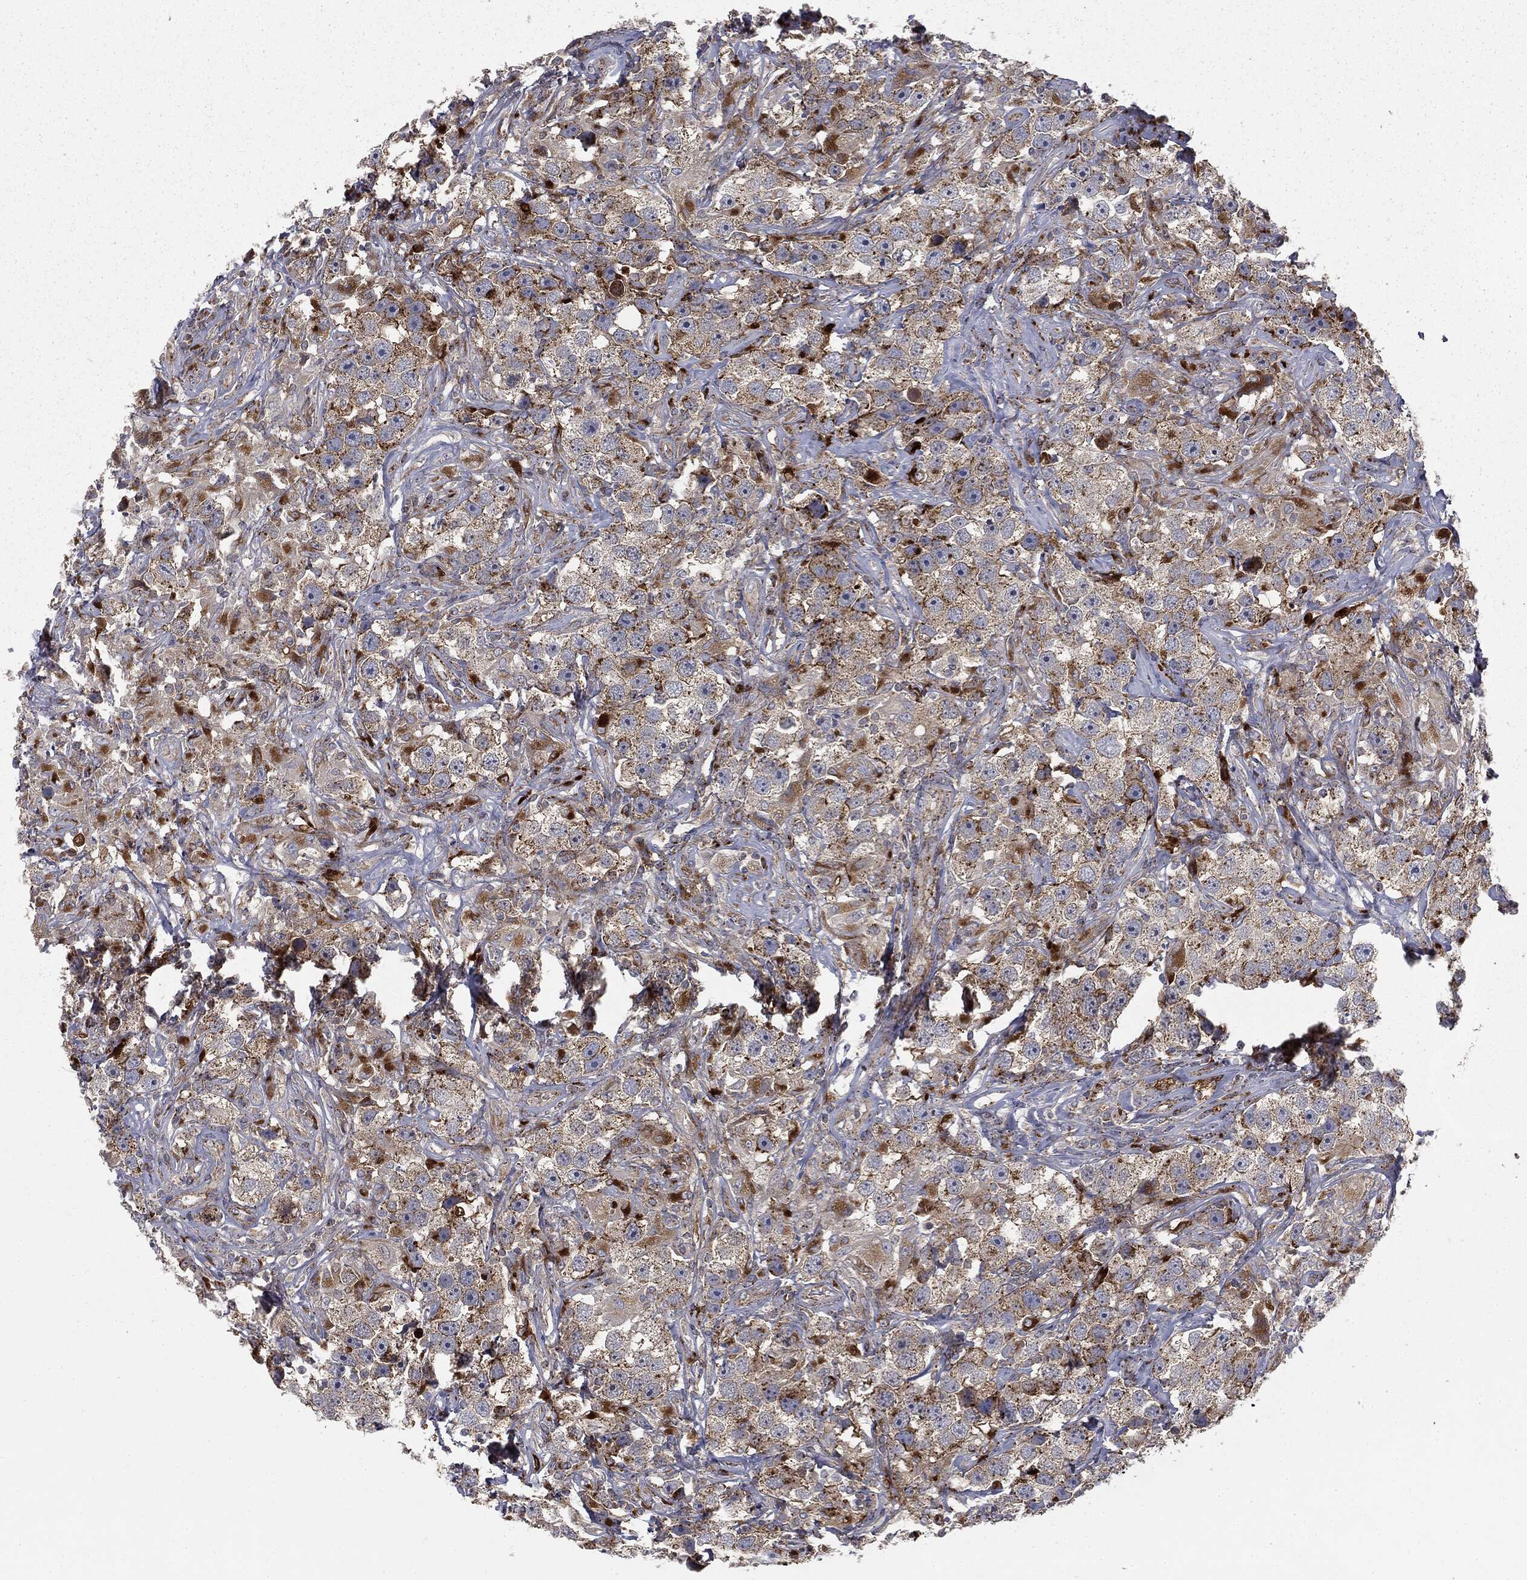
{"staining": {"intensity": "strong", "quantity": "<25%", "location": "cytoplasmic/membranous"}, "tissue": "testis cancer", "cell_type": "Tumor cells", "image_type": "cancer", "snomed": [{"axis": "morphology", "description": "Seminoma, NOS"}, {"axis": "topography", "description": "Testis"}], "caption": "This micrograph shows IHC staining of human testis cancer, with medium strong cytoplasmic/membranous staining in approximately <25% of tumor cells.", "gene": "CTSA", "patient": {"sex": "male", "age": 49}}